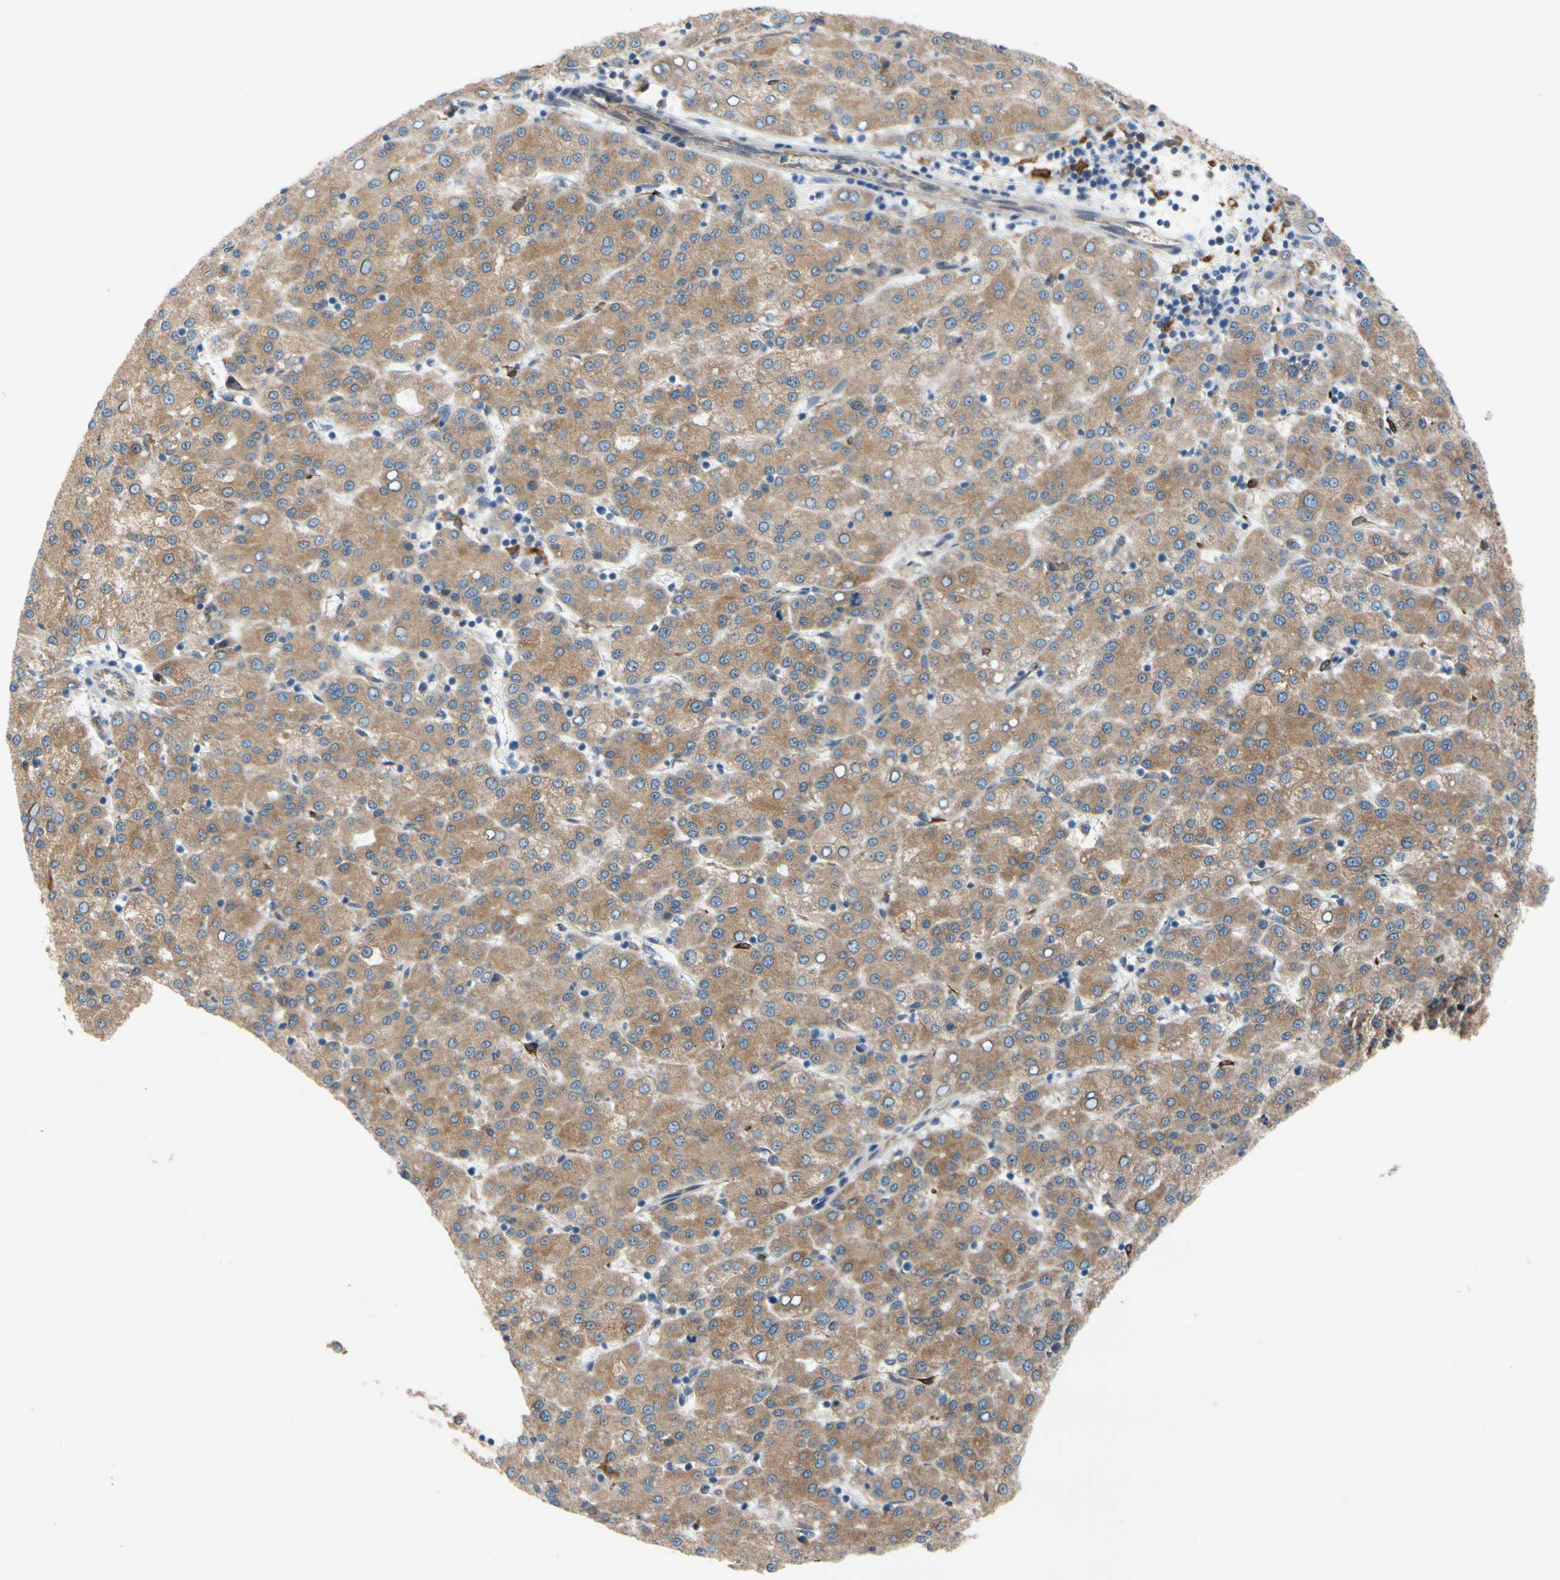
{"staining": {"intensity": "moderate", "quantity": ">75%", "location": "cytoplasmic/membranous"}, "tissue": "liver cancer", "cell_type": "Tumor cells", "image_type": "cancer", "snomed": [{"axis": "morphology", "description": "Carcinoma, Hepatocellular, NOS"}, {"axis": "topography", "description": "Liver"}], "caption": "Tumor cells display moderate cytoplasmic/membranous positivity in about >75% of cells in liver cancer.", "gene": "PRXL2A", "patient": {"sex": "female", "age": 58}}